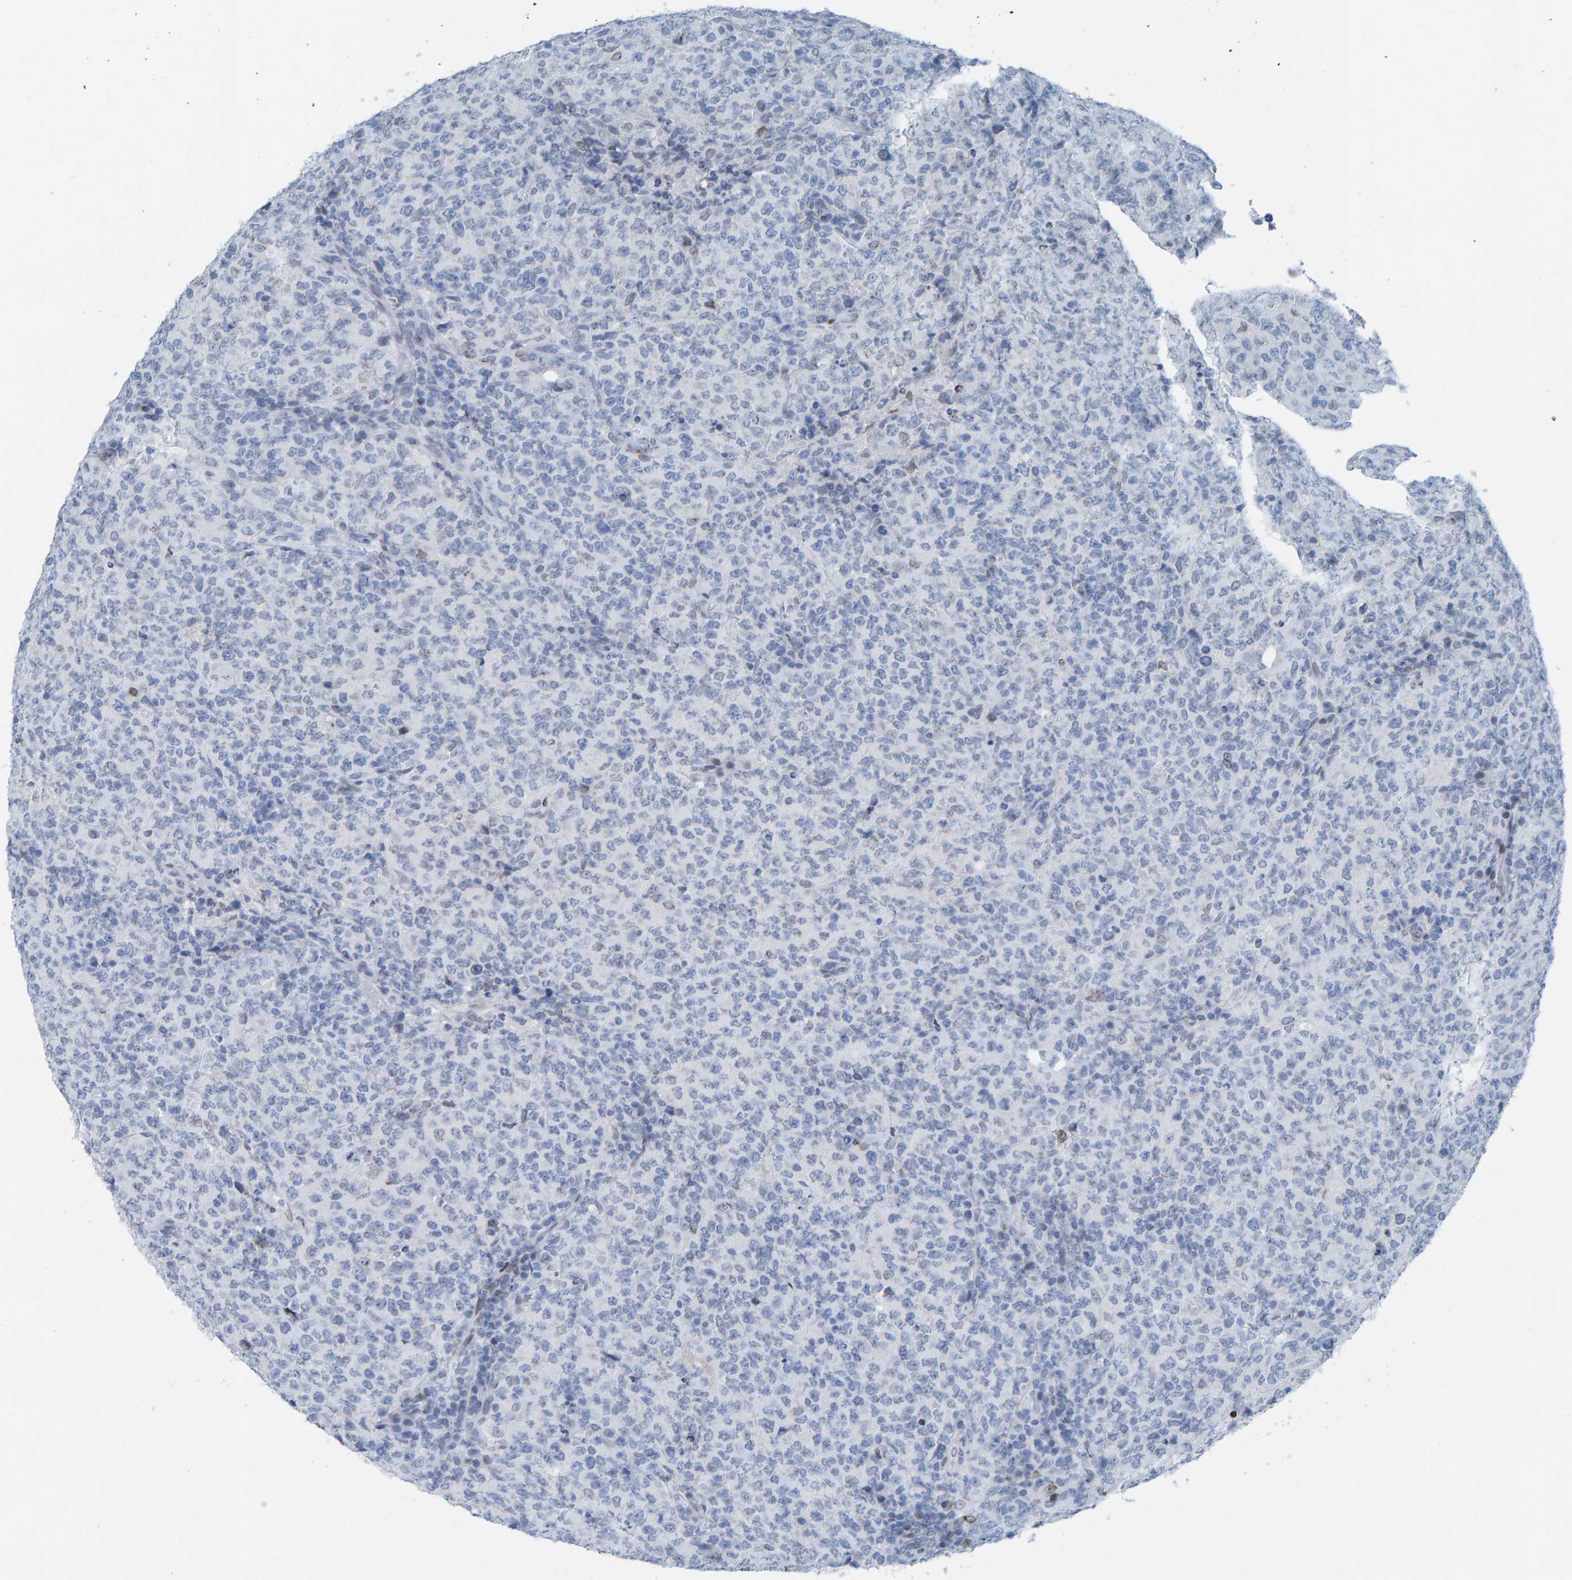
{"staining": {"intensity": "negative", "quantity": "none", "location": "none"}, "tissue": "lymphoma", "cell_type": "Tumor cells", "image_type": "cancer", "snomed": [{"axis": "morphology", "description": "Malignant lymphoma, non-Hodgkin's type, High grade"}, {"axis": "topography", "description": "Tonsil"}], "caption": "A high-resolution histopathology image shows immunohistochemistry staining of lymphoma, which reveals no significant positivity in tumor cells. (DAB immunohistochemistry (IHC) visualized using brightfield microscopy, high magnification).", "gene": "LMNB2", "patient": {"sex": "female", "age": 36}}